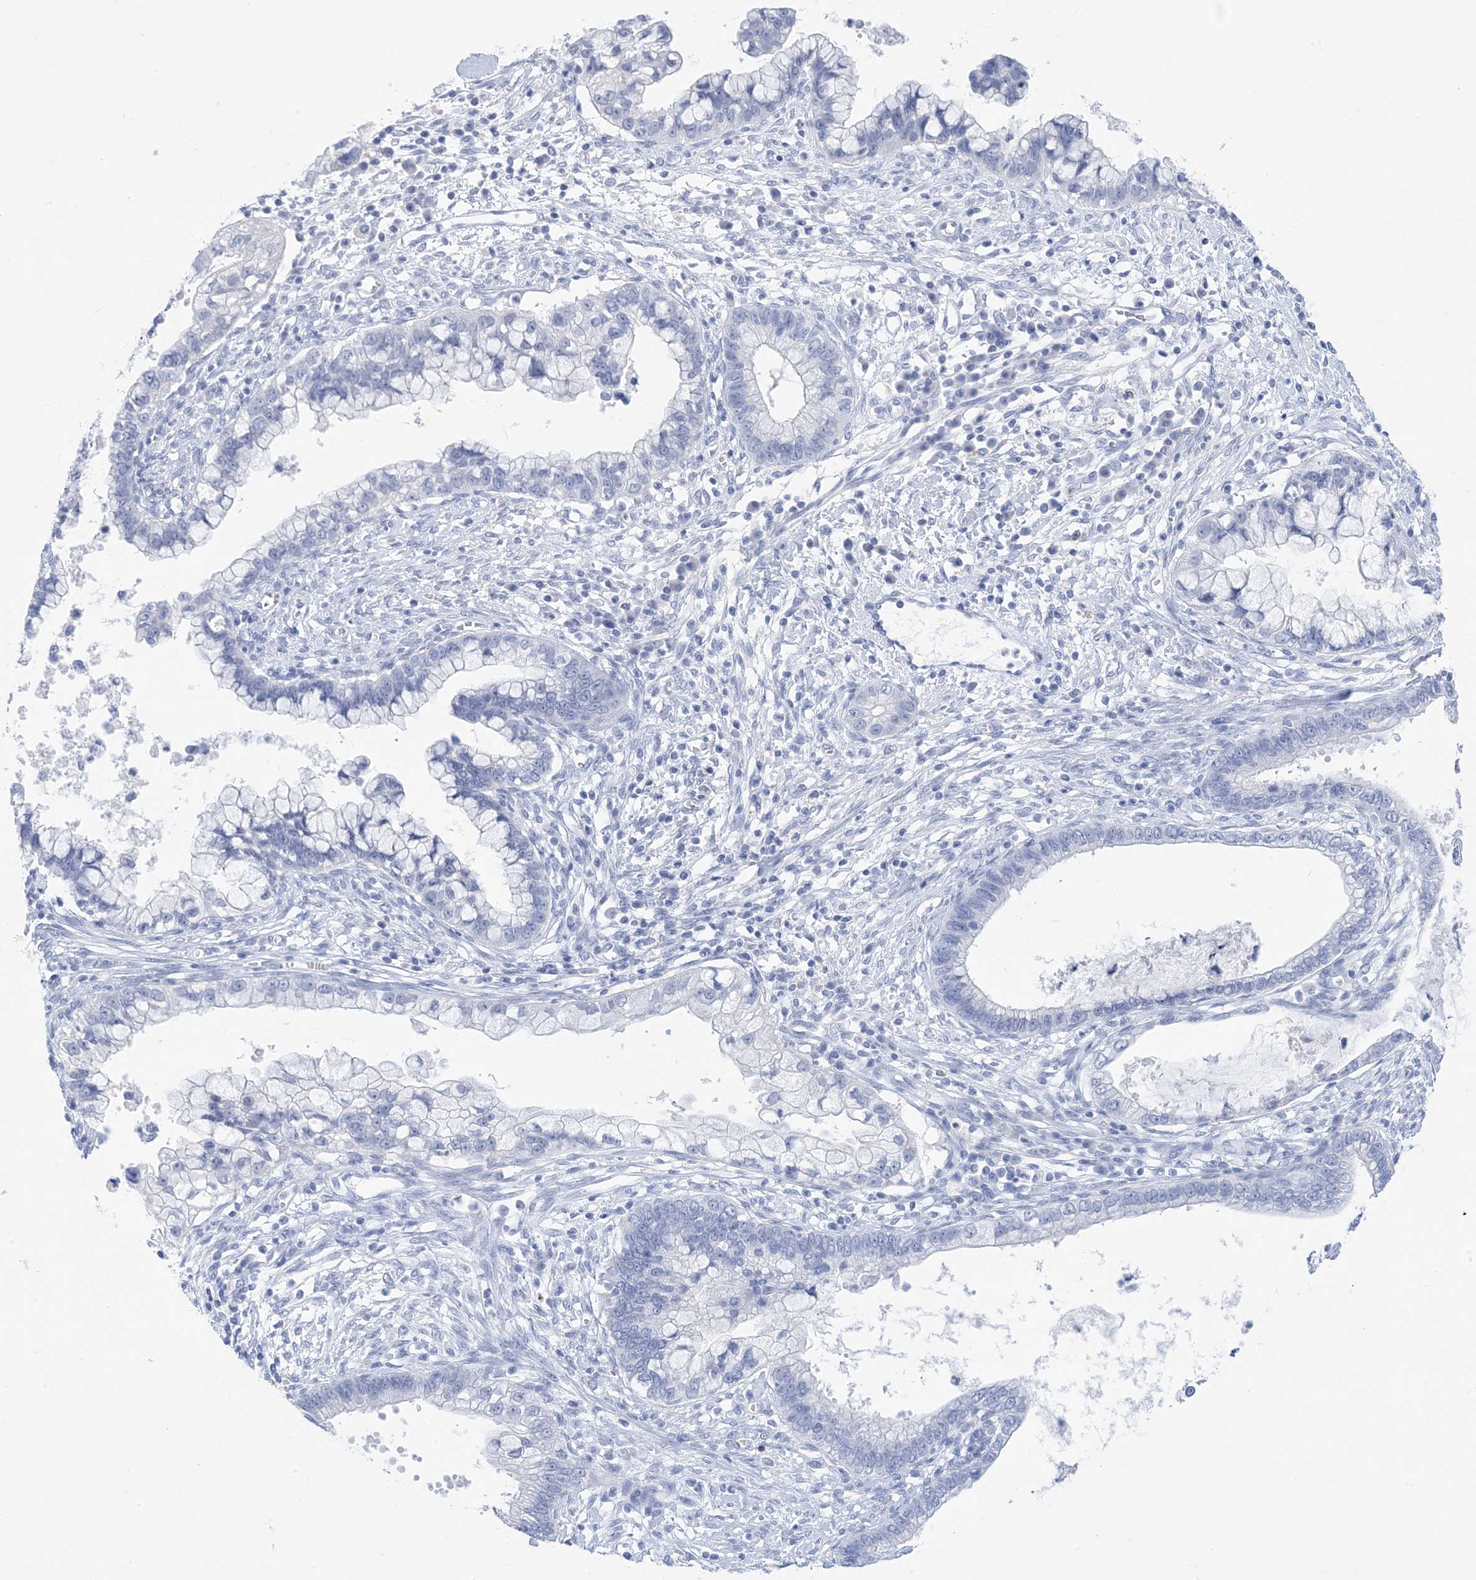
{"staining": {"intensity": "negative", "quantity": "none", "location": "none"}, "tissue": "cervical cancer", "cell_type": "Tumor cells", "image_type": "cancer", "snomed": [{"axis": "morphology", "description": "Adenocarcinoma, NOS"}, {"axis": "topography", "description": "Cervix"}], "caption": "Tumor cells show no significant protein expression in cervical adenocarcinoma.", "gene": "SH3YL1", "patient": {"sex": "female", "age": 44}}